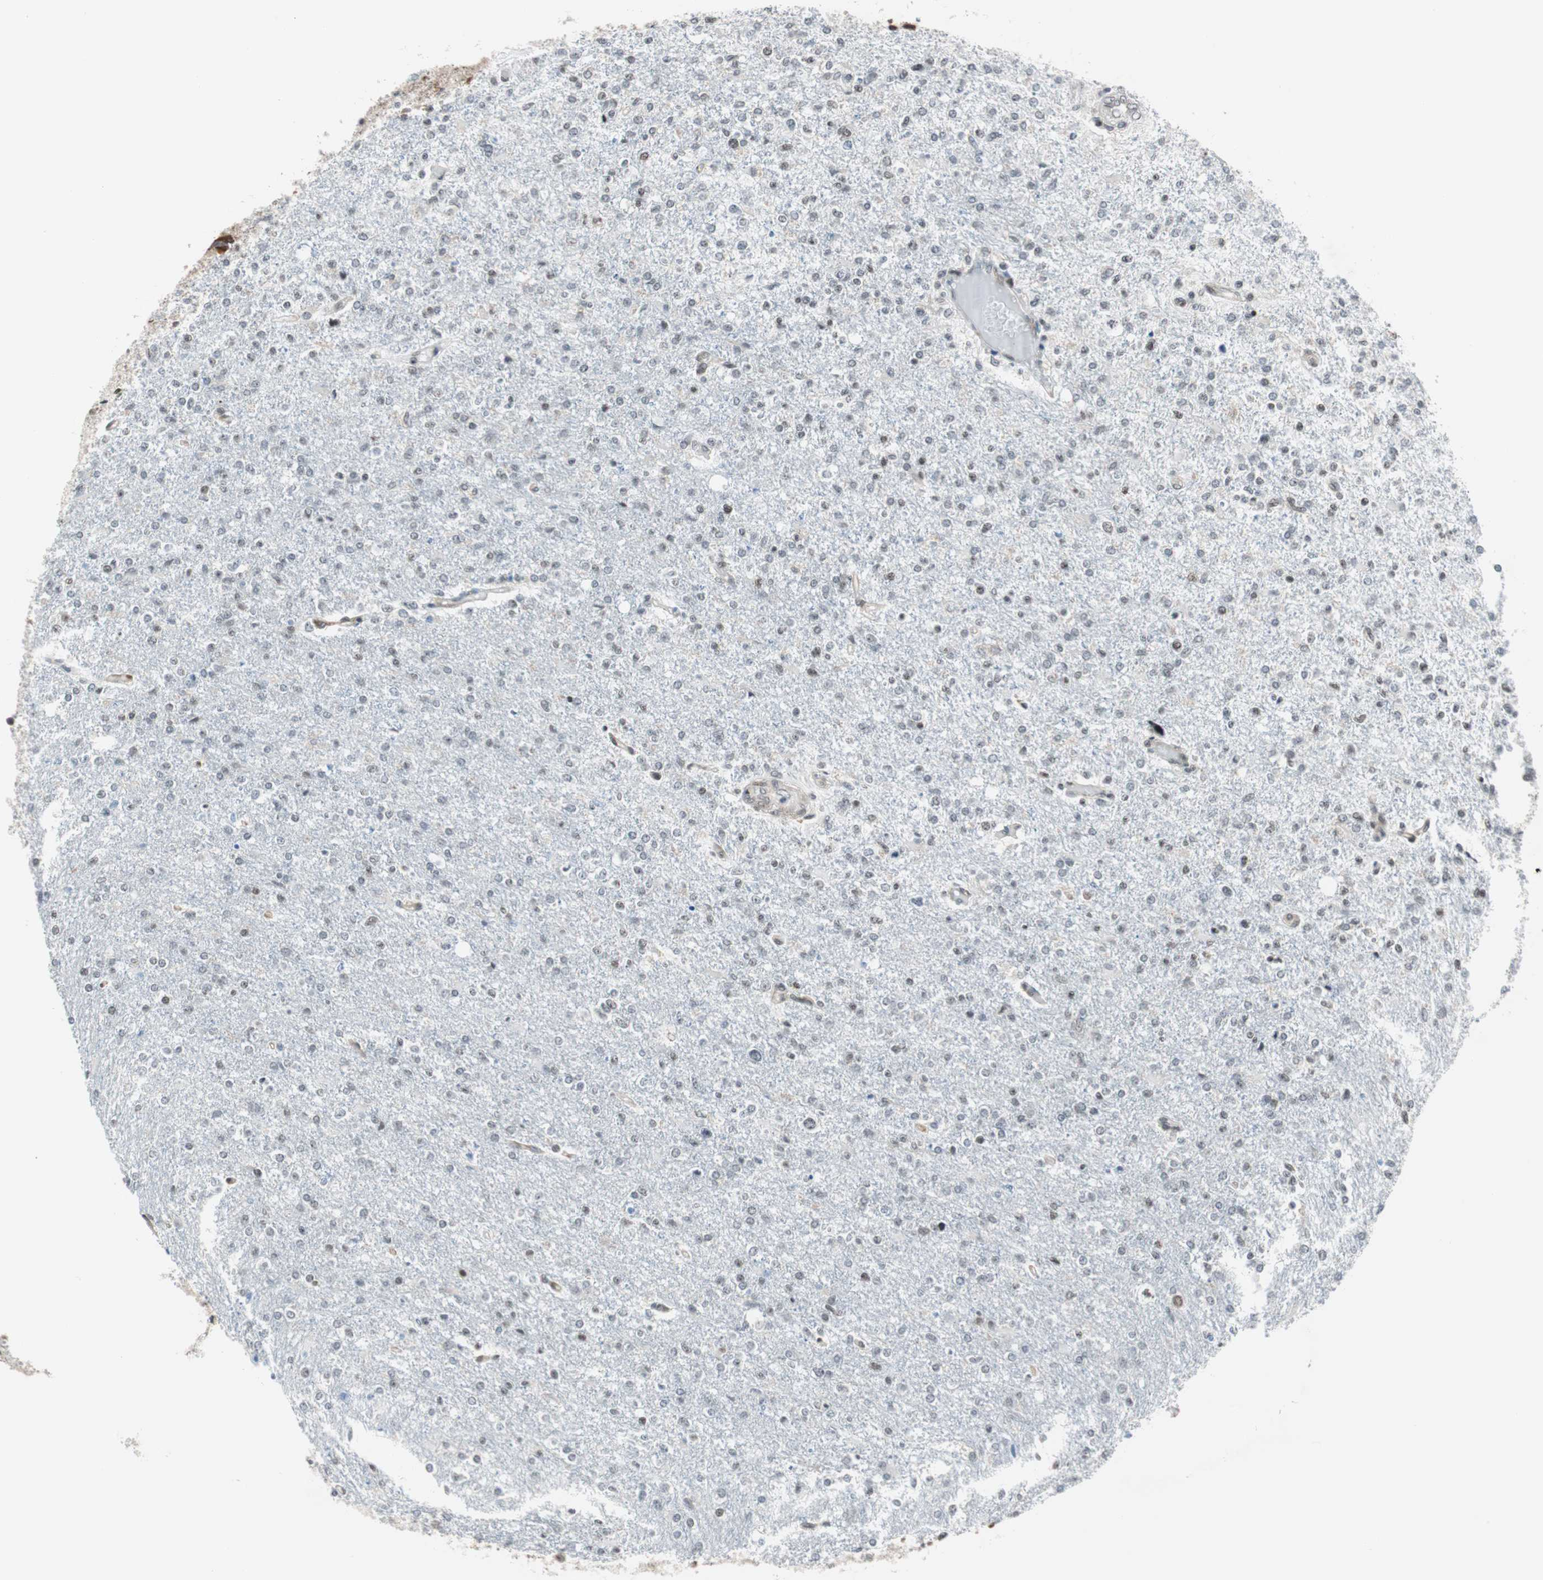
{"staining": {"intensity": "strong", "quantity": "<25%", "location": "nuclear"}, "tissue": "glioma", "cell_type": "Tumor cells", "image_type": "cancer", "snomed": [{"axis": "morphology", "description": "Glioma, malignant, High grade"}, {"axis": "topography", "description": "Cerebral cortex"}], "caption": "Glioma stained for a protein (brown) displays strong nuclear positive expression in about <25% of tumor cells.", "gene": "ZNF512B", "patient": {"sex": "male", "age": 76}}